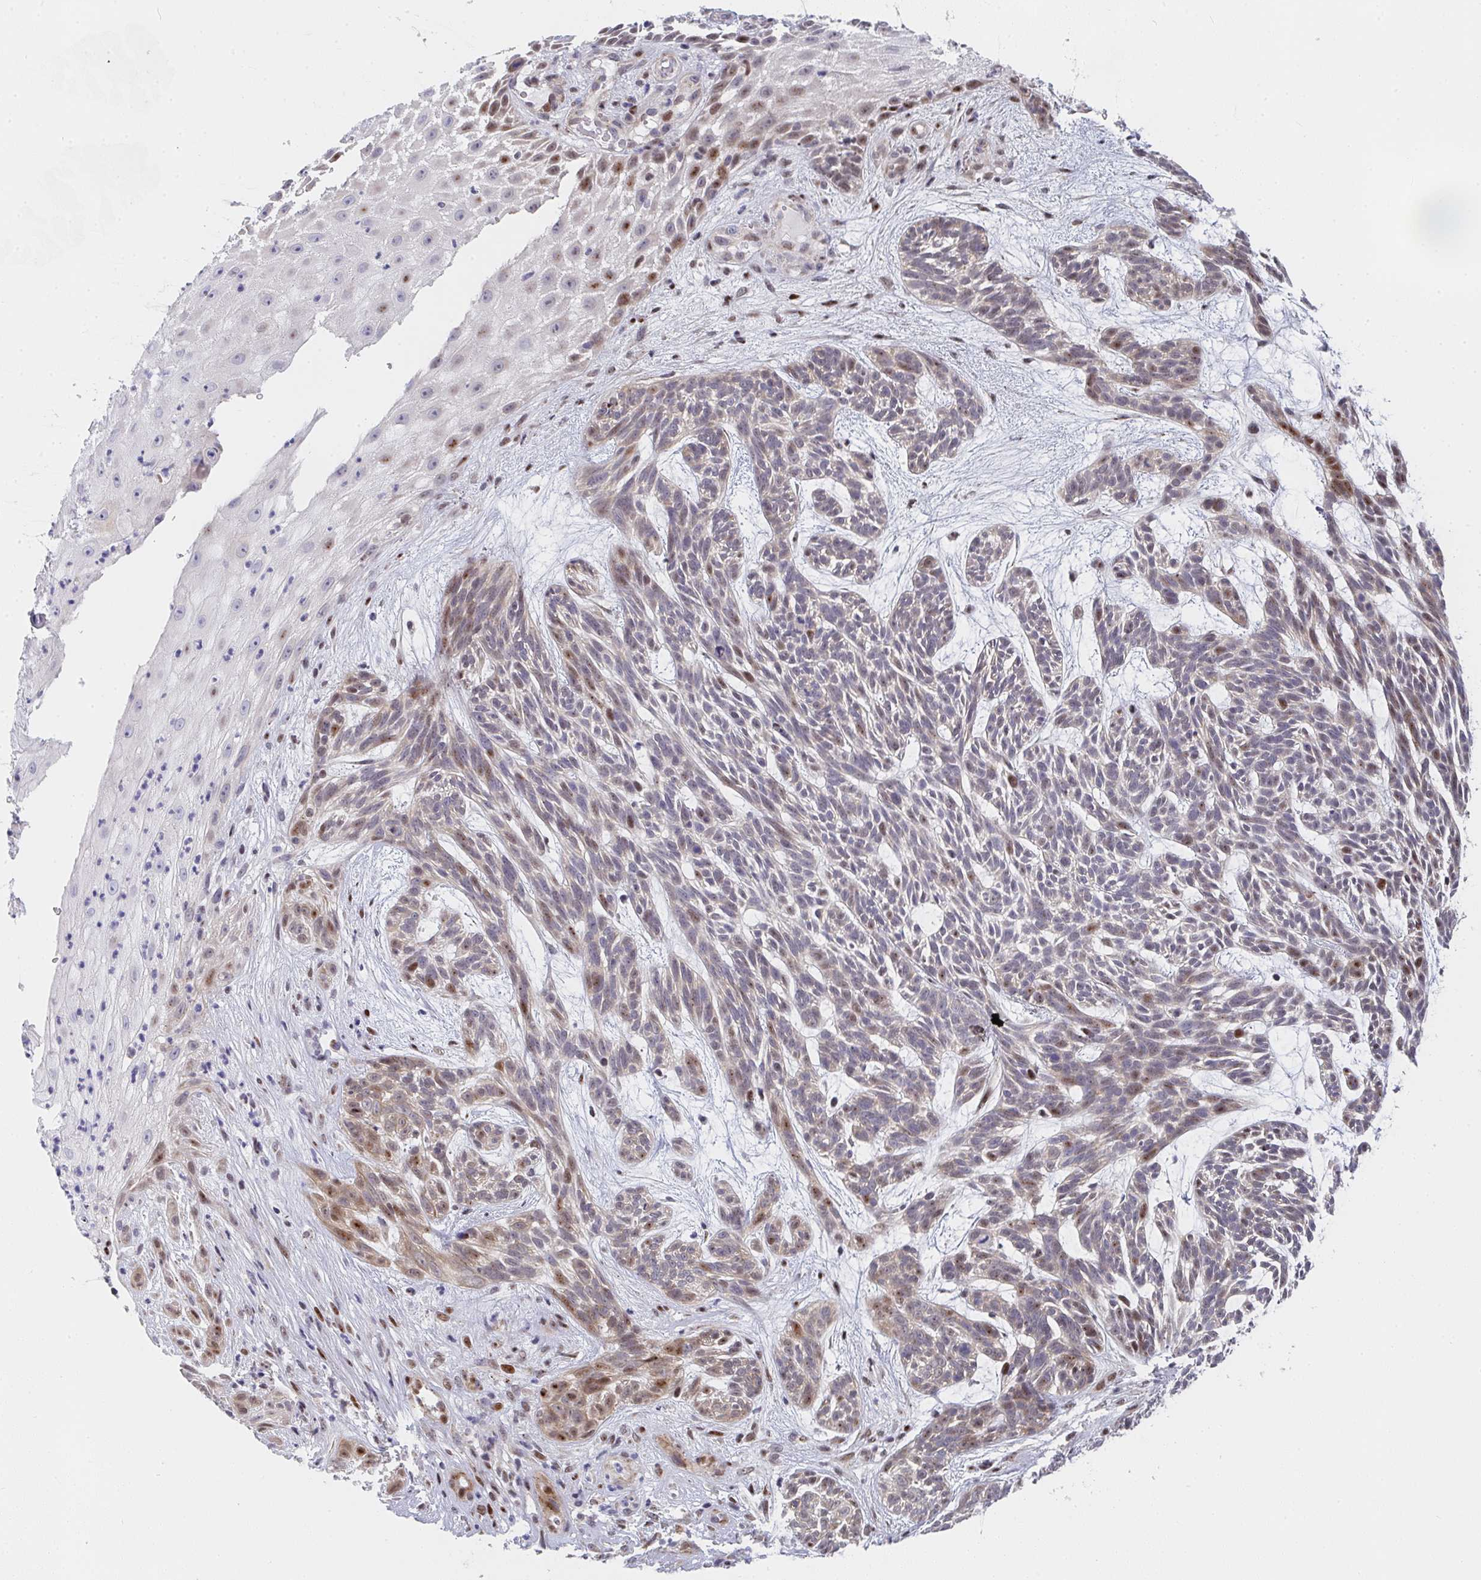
{"staining": {"intensity": "moderate", "quantity": "25%-75%", "location": "nuclear"}, "tissue": "skin cancer", "cell_type": "Tumor cells", "image_type": "cancer", "snomed": [{"axis": "morphology", "description": "Basal cell carcinoma"}, {"axis": "topography", "description": "Skin"}, {"axis": "topography", "description": "Skin, foot"}], "caption": "Skin basal cell carcinoma stained for a protein (brown) demonstrates moderate nuclear positive positivity in approximately 25%-75% of tumor cells.", "gene": "ZIC3", "patient": {"sex": "female", "age": 77}}